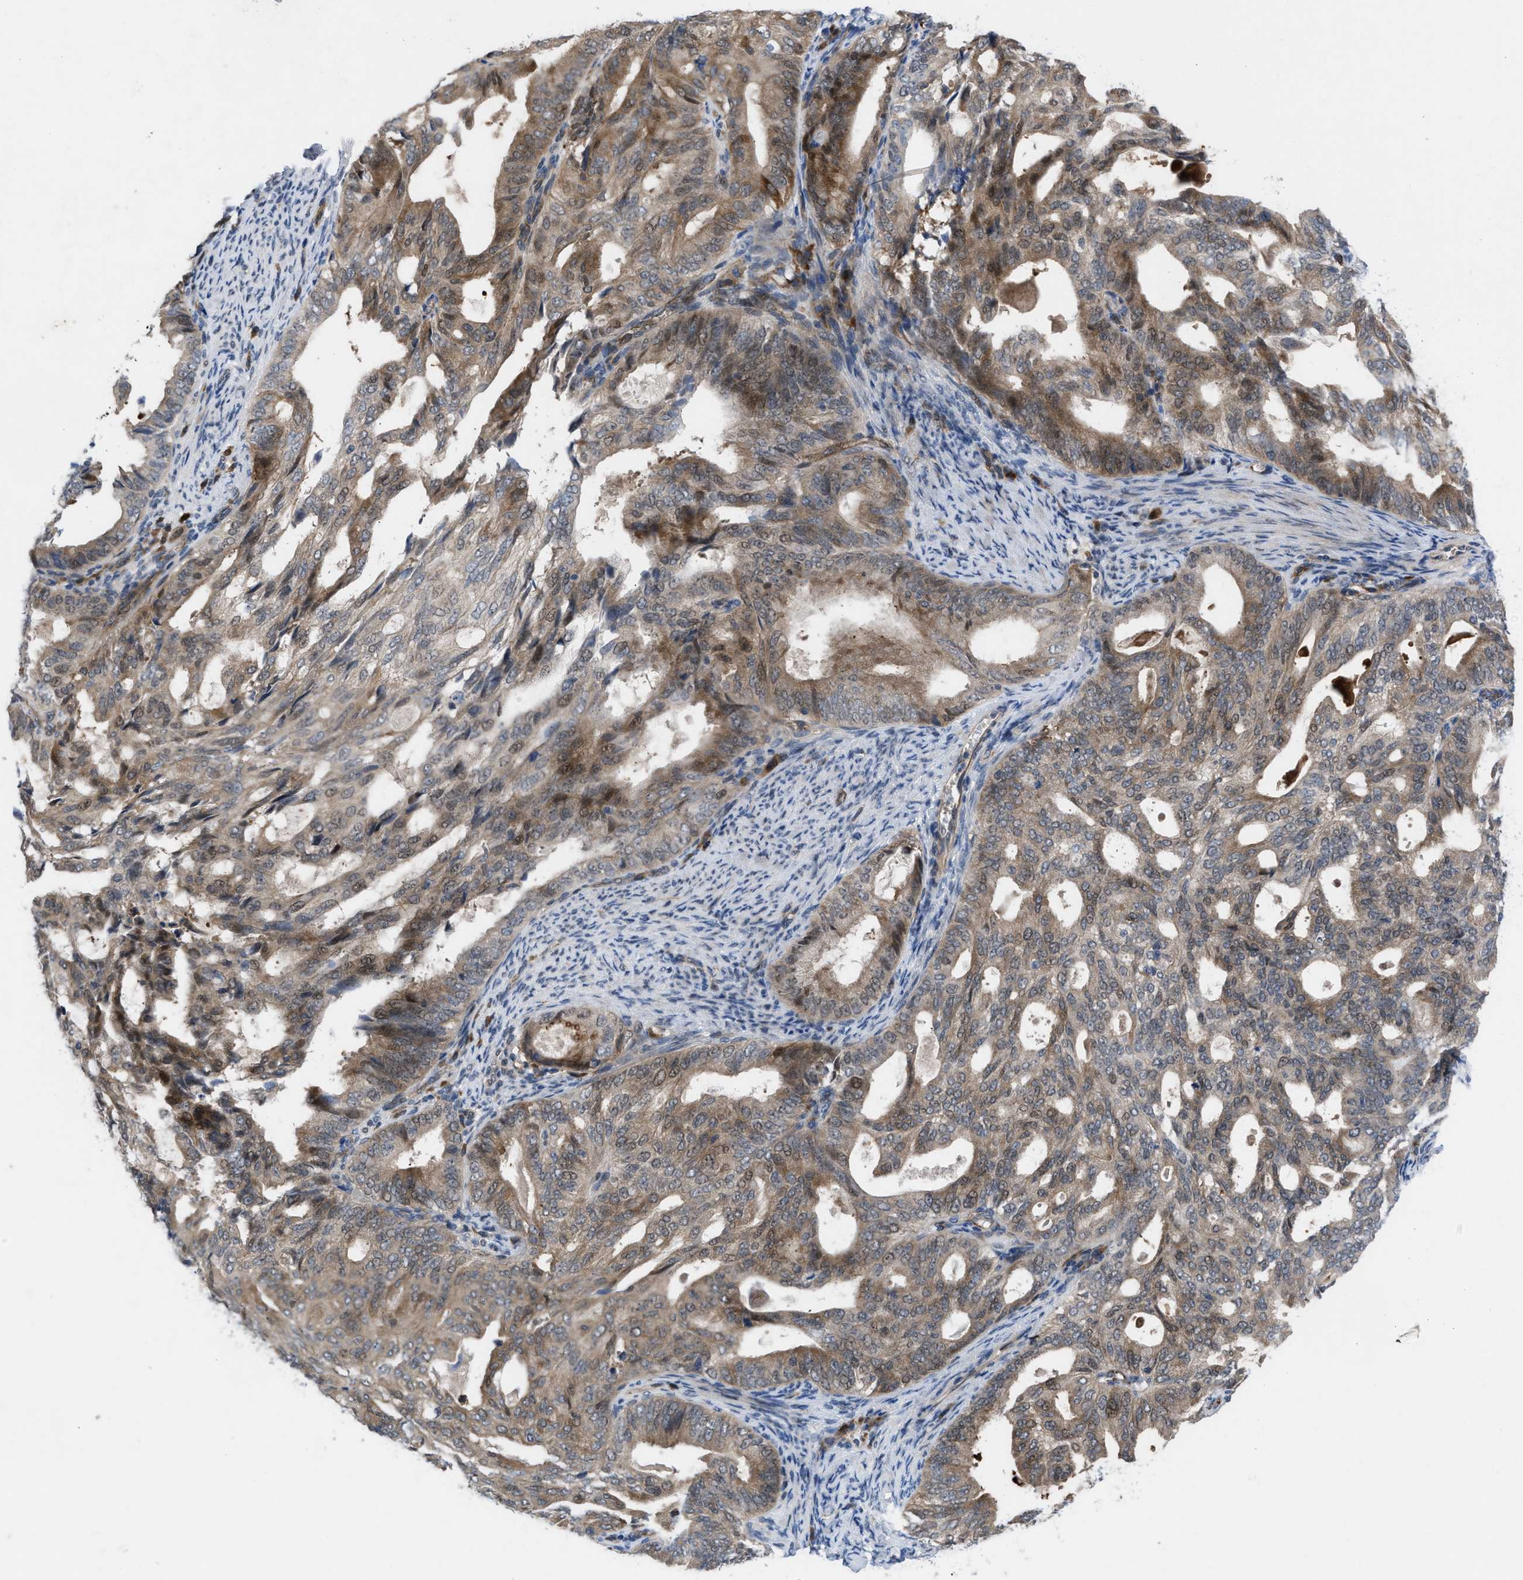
{"staining": {"intensity": "moderate", "quantity": ">75%", "location": "cytoplasmic/membranous"}, "tissue": "endometrial cancer", "cell_type": "Tumor cells", "image_type": "cancer", "snomed": [{"axis": "morphology", "description": "Adenocarcinoma, NOS"}, {"axis": "topography", "description": "Endometrium"}], "caption": "An image showing moderate cytoplasmic/membranous expression in approximately >75% of tumor cells in endometrial adenocarcinoma, as visualized by brown immunohistochemical staining.", "gene": "IL17RE", "patient": {"sex": "female", "age": 58}}